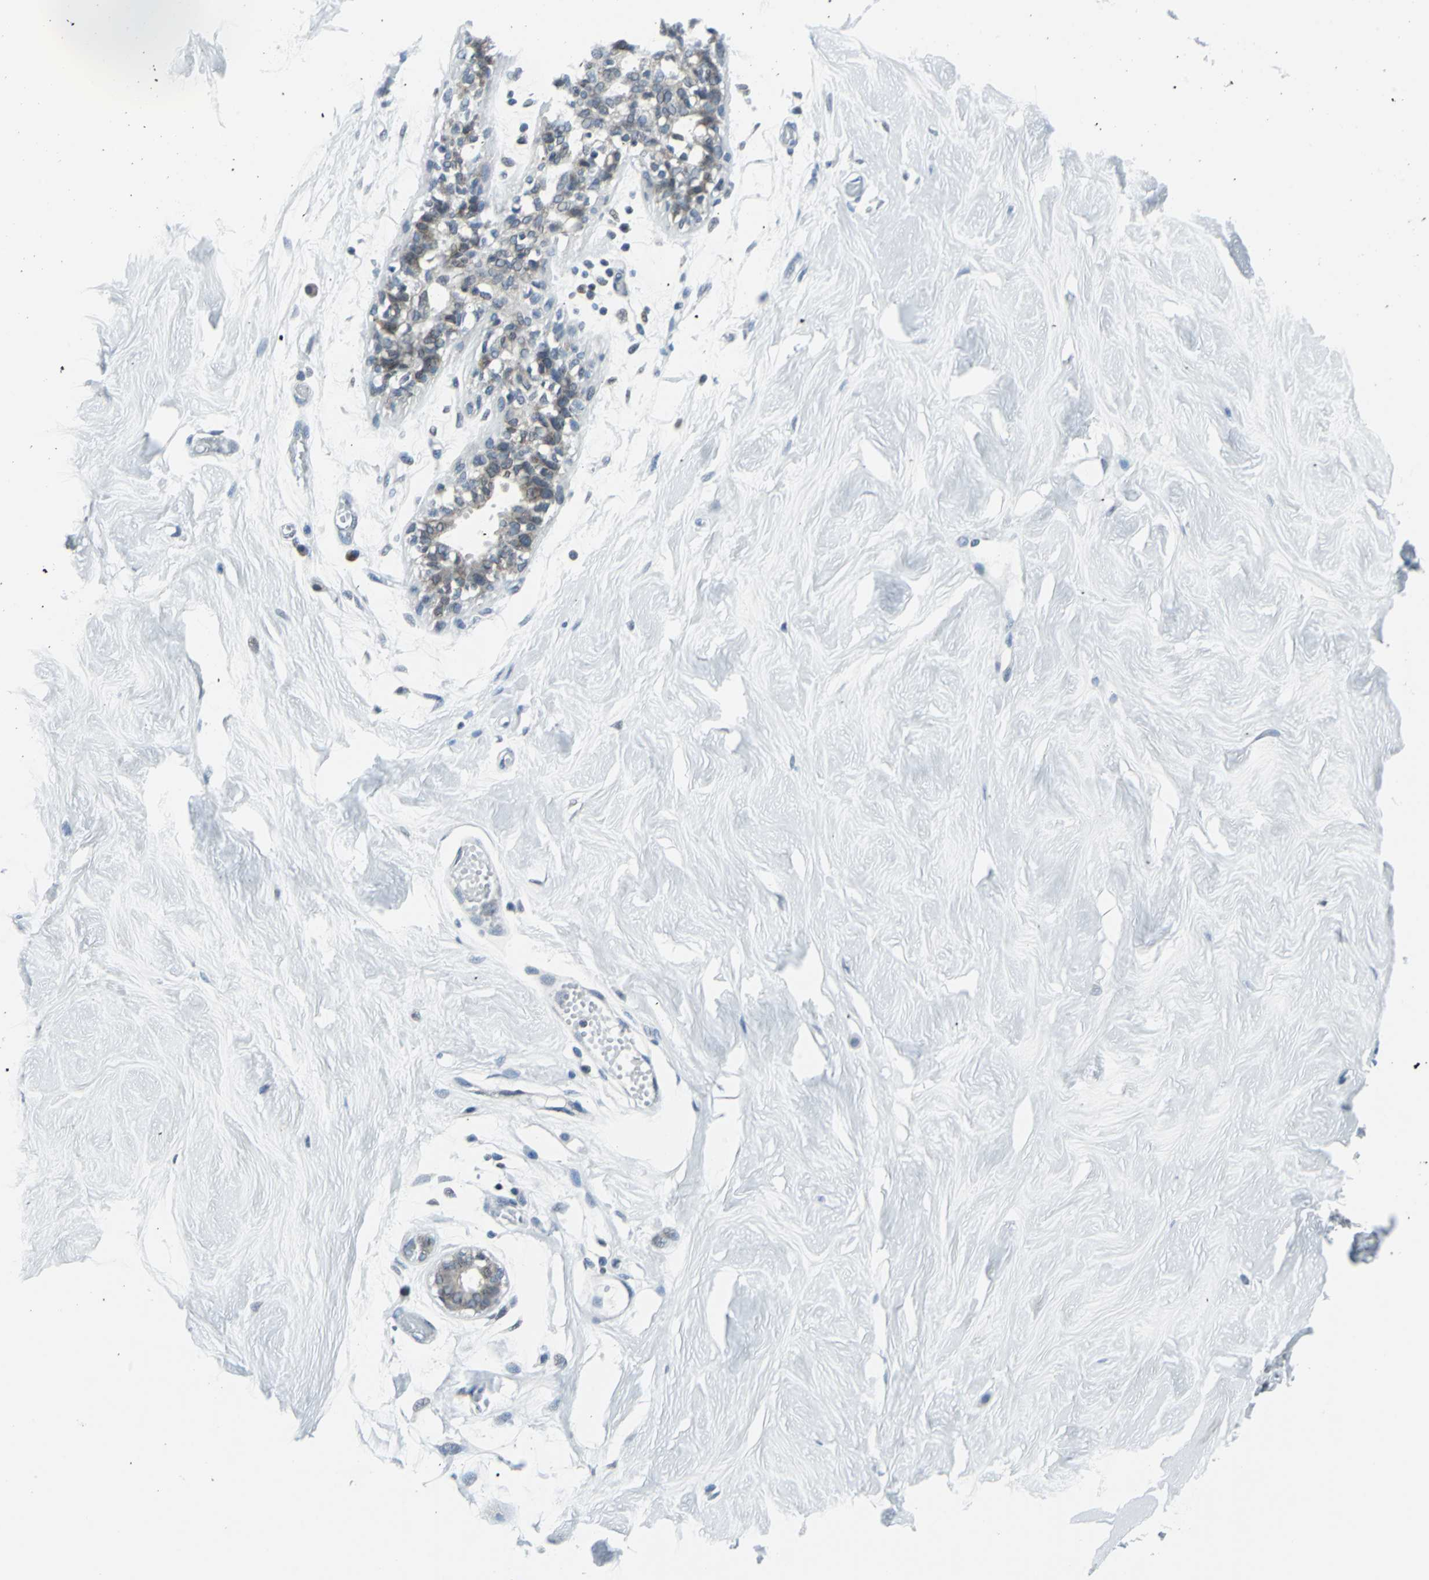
{"staining": {"intensity": "negative", "quantity": "none", "location": "none"}, "tissue": "breast", "cell_type": "Adipocytes", "image_type": "normal", "snomed": [{"axis": "morphology", "description": "Normal tissue, NOS"}, {"axis": "topography", "description": "Breast"}, {"axis": "topography", "description": "Soft tissue"}], "caption": "A micrograph of human breast is negative for staining in adipocytes. (Stains: DAB (3,3'-diaminobenzidine) IHC with hematoxylin counter stain, Microscopy: brightfield microscopy at high magnification).", "gene": "SNUPN", "patient": {"sex": "female", "age": 25}}